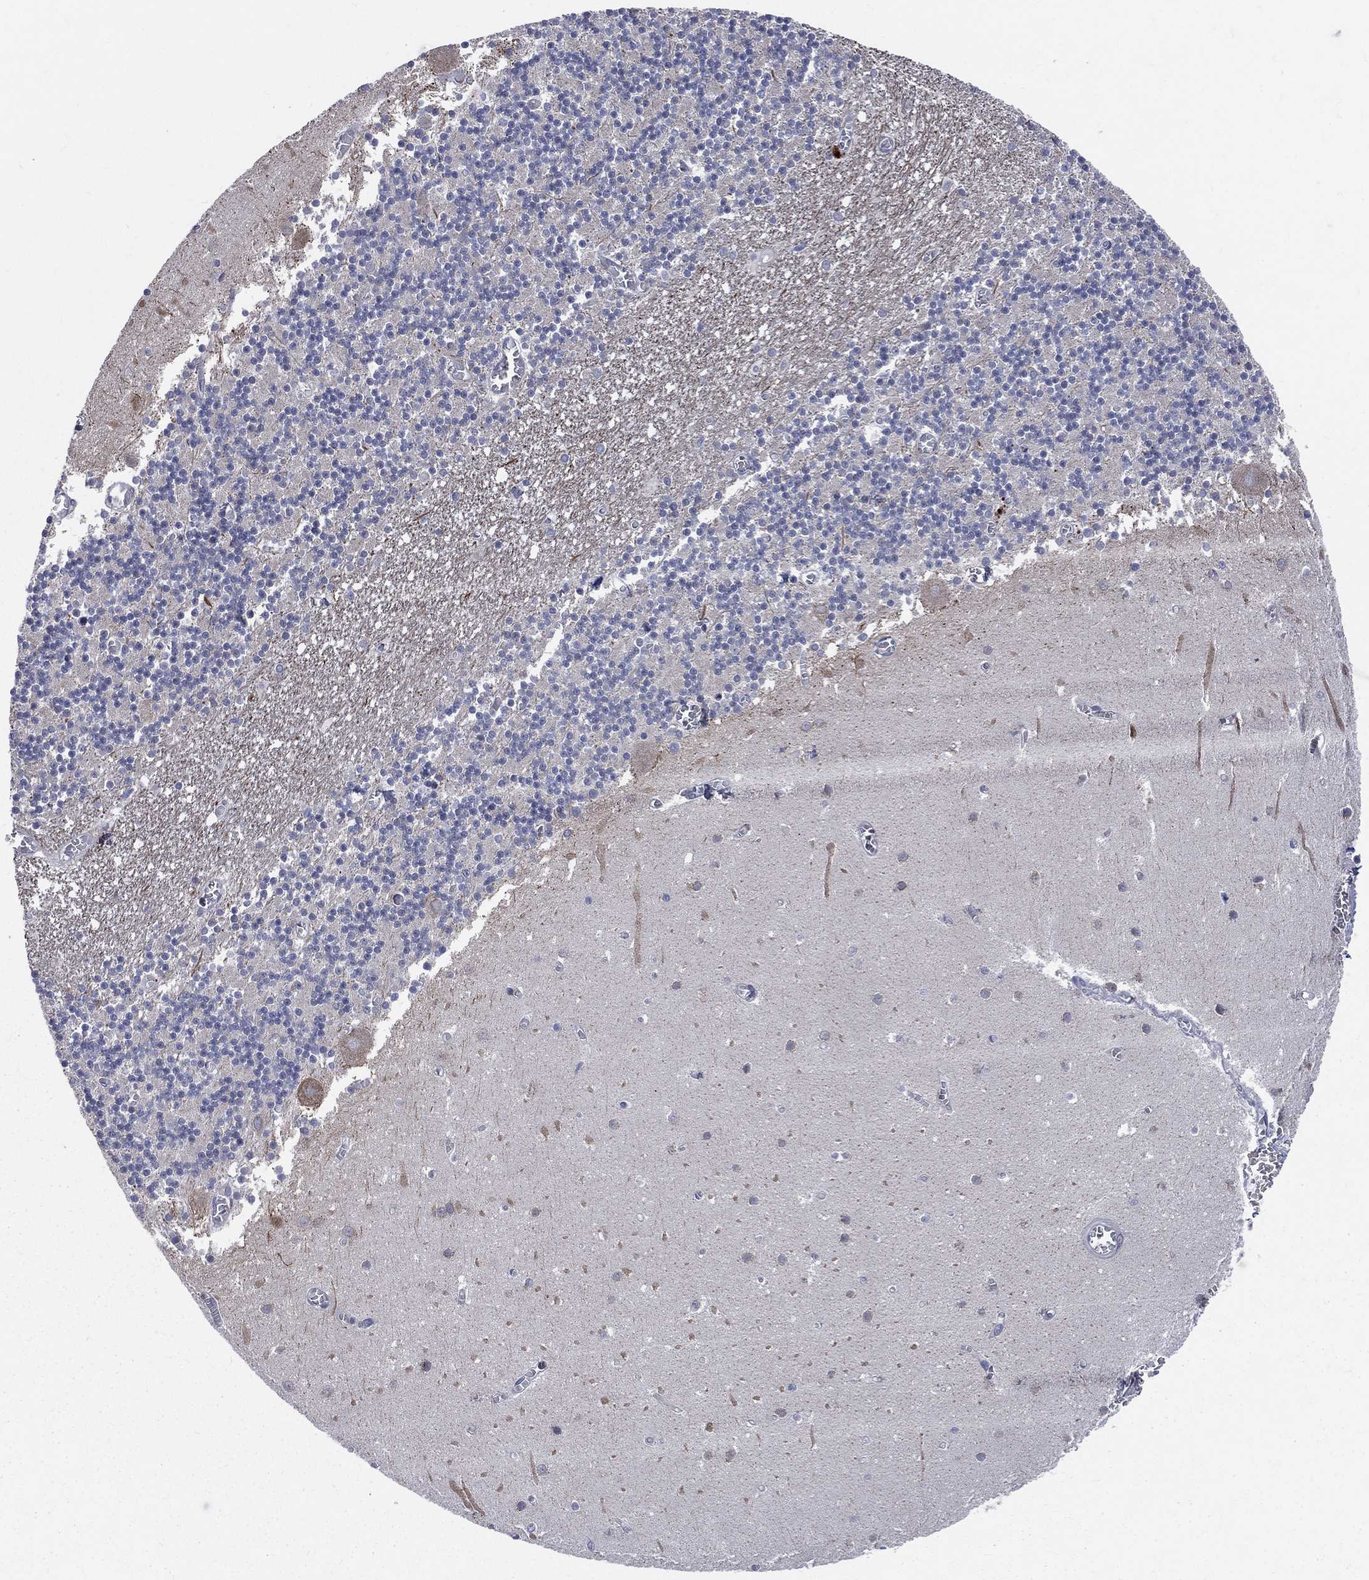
{"staining": {"intensity": "negative", "quantity": "none", "location": "none"}, "tissue": "cerebellum", "cell_type": "Cells in granular layer", "image_type": "normal", "snomed": [{"axis": "morphology", "description": "Normal tissue, NOS"}, {"axis": "topography", "description": "Cerebellum"}], "caption": "The photomicrograph exhibits no staining of cells in granular layer in normal cerebellum.", "gene": "CCDC159", "patient": {"sex": "female", "age": 28}}